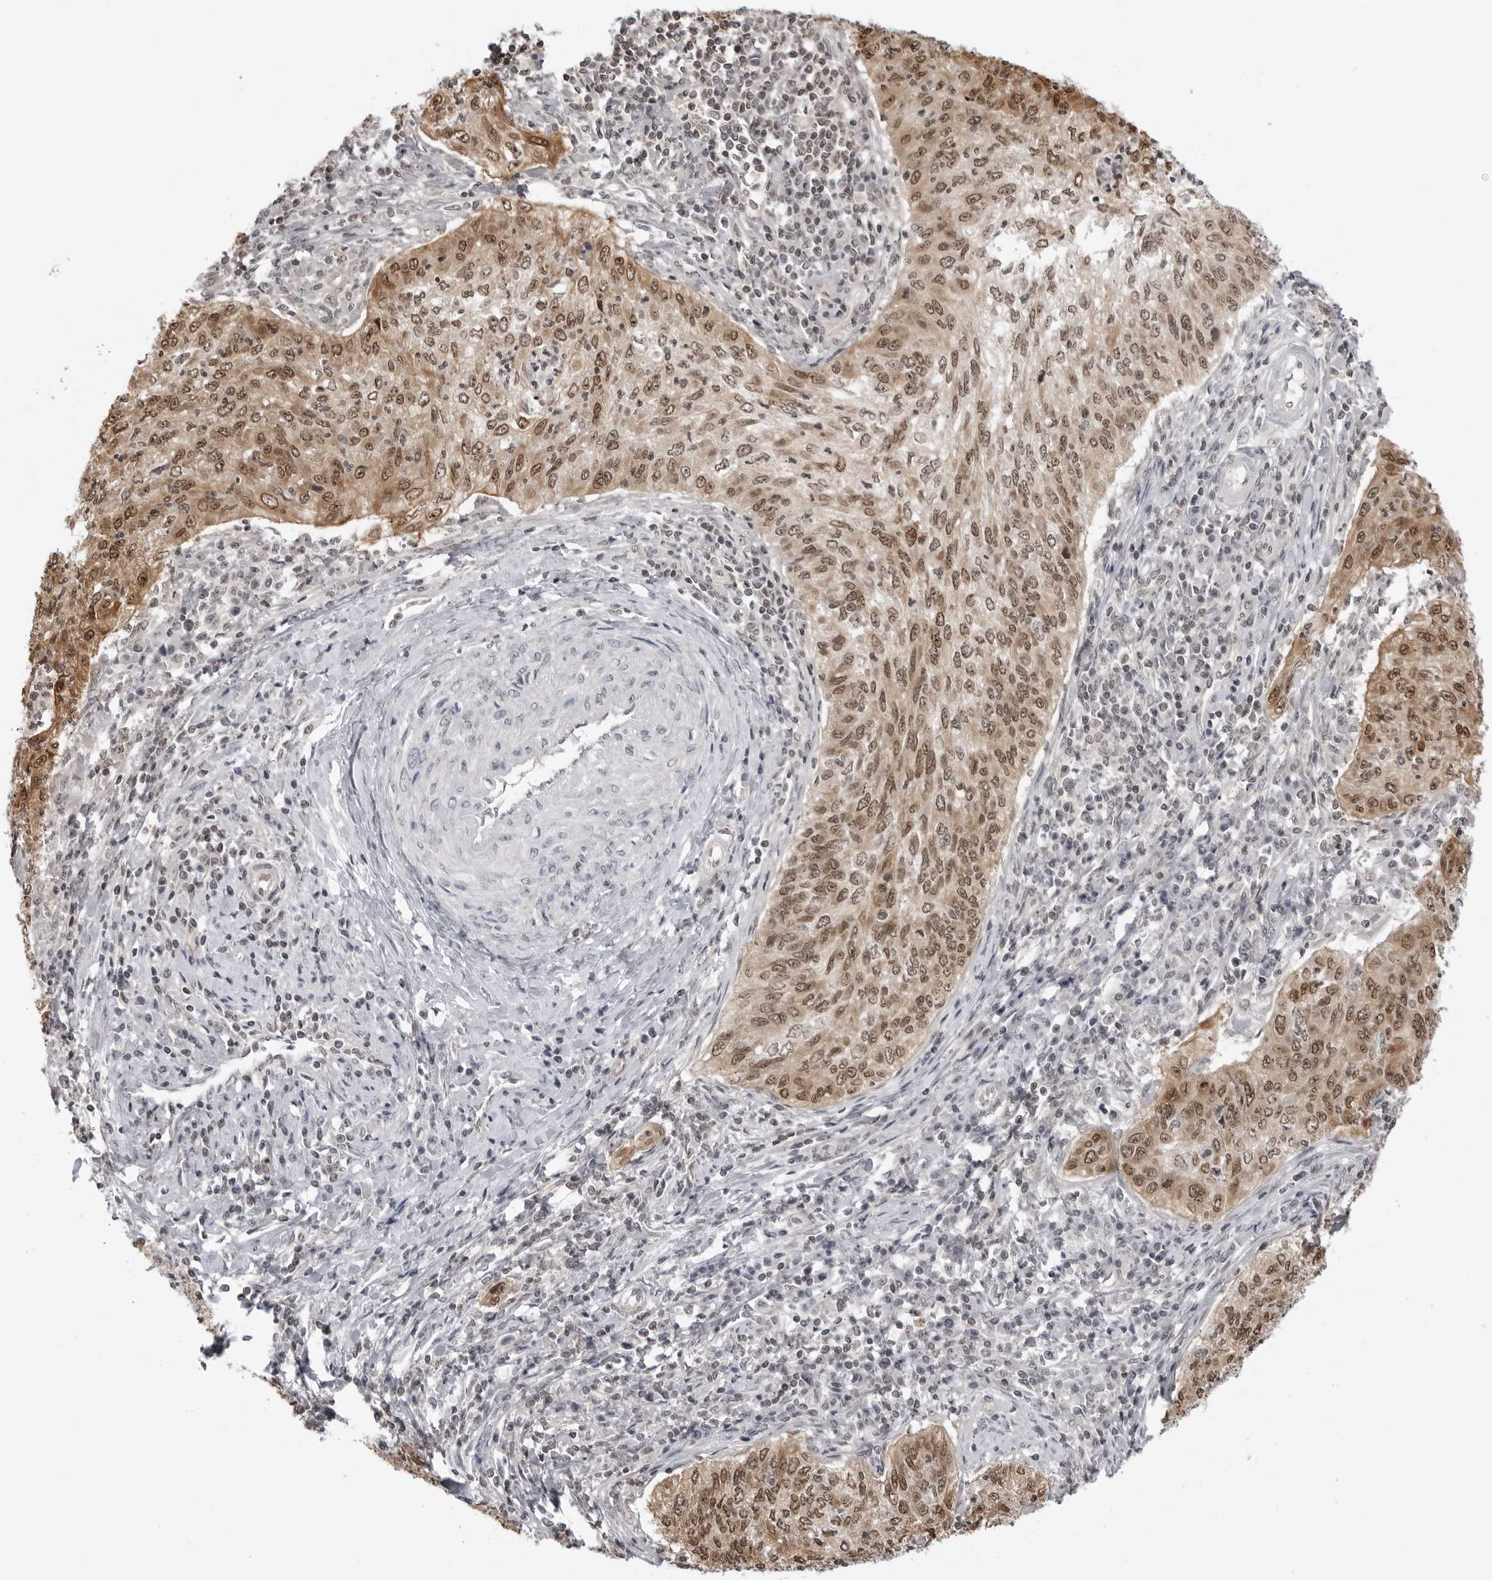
{"staining": {"intensity": "moderate", "quantity": ">75%", "location": "cytoplasmic/membranous,nuclear"}, "tissue": "cervical cancer", "cell_type": "Tumor cells", "image_type": "cancer", "snomed": [{"axis": "morphology", "description": "Squamous cell carcinoma, NOS"}, {"axis": "topography", "description": "Cervix"}], "caption": "An immunohistochemistry (IHC) image of neoplastic tissue is shown. Protein staining in brown shows moderate cytoplasmic/membranous and nuclear positivity in cervical cancer within tumor cells.", "gene": "YWHAG", "patient": {"sex": "female", "age": 30}}